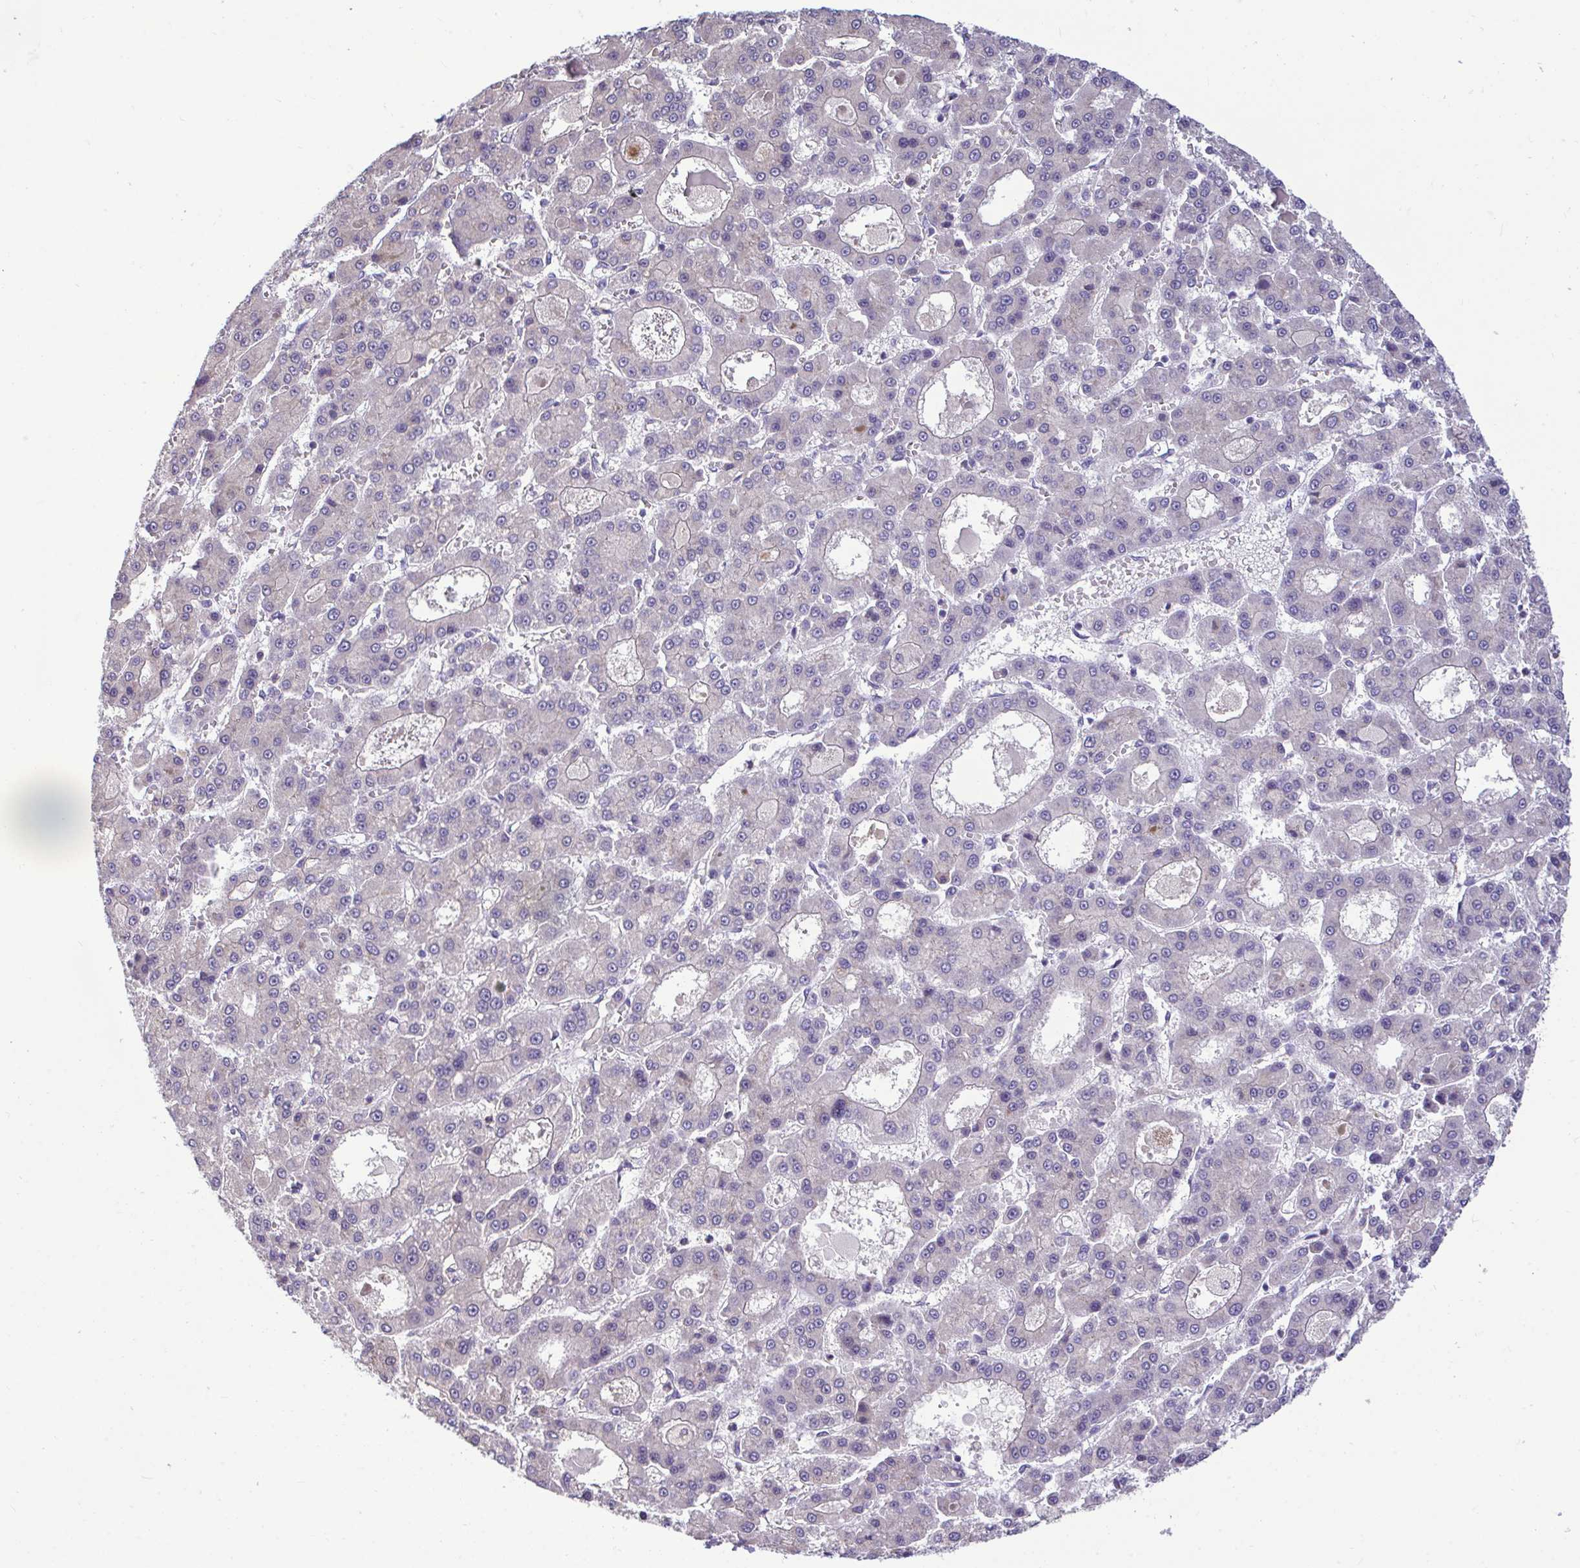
{"staining": {"intensity": "negative", "quantity": "none", "location": "none"}, "tissue": "liver cancer", "cell_type": "Tumor cells", "image_type": "cancer", "snomed": [{"axis": "morphology", "description": "Carcinoma, Hepatocellular, NOS"}, {"axis": "topography", "description": "Liver"}], "caption": "High power microscopy image of an immunohistochemistry (IHC) micrograph of liver cancer, revealing no significant expression in tumor cells. (DAB (3,3'-diaminobenzidine) immunohistochemistry (IHC), high magnification).", "gene": "SARS2", "patient": {"sex": "male", "age": 70}}